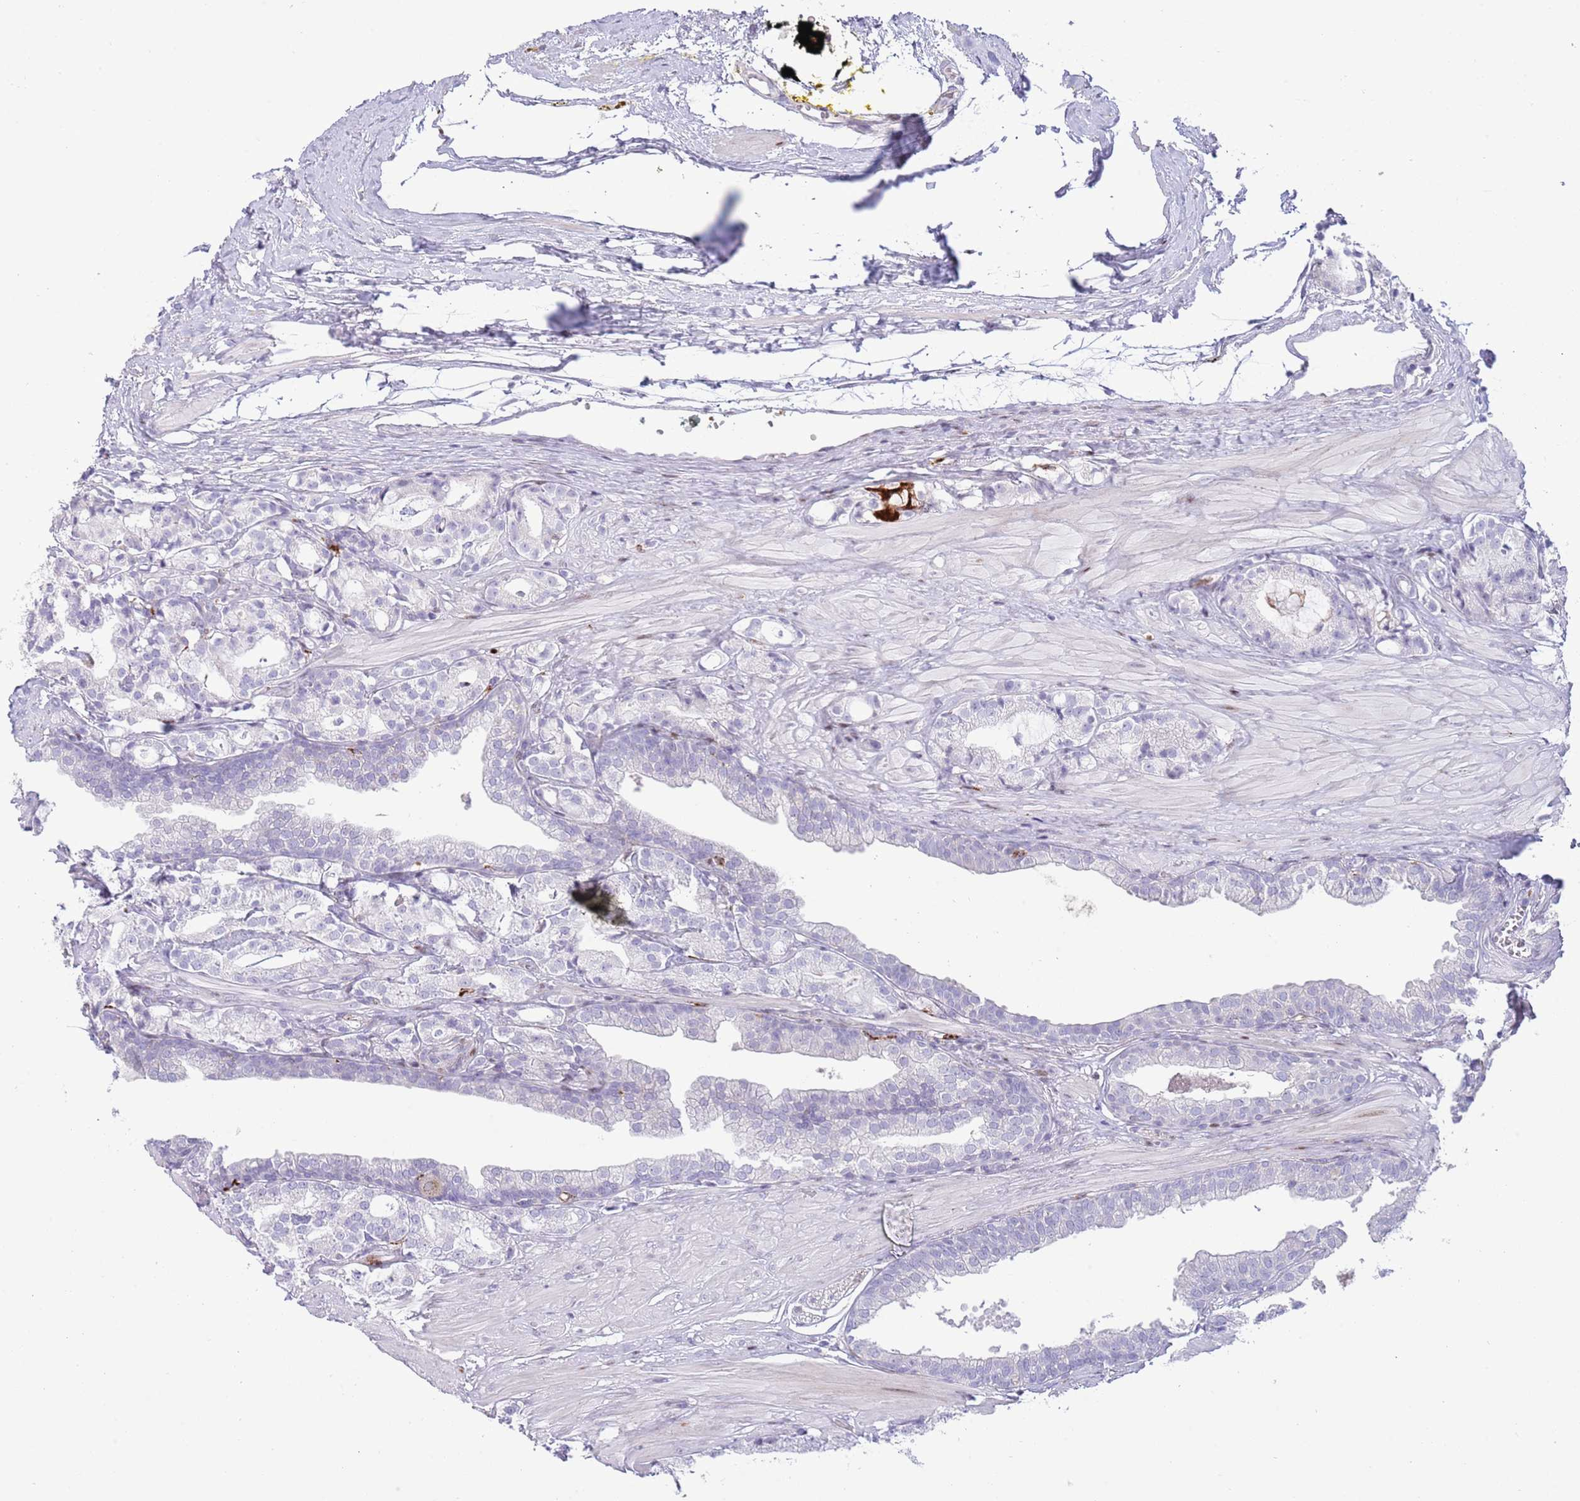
{"staining": {"intensity": "negative", "quantity": "none", "location": "none"}, "tissue": "prostate cancer", "cell_type": "Tumor cells", "image_type": "cancer", "snomed": [{"axis": "morphology", "description": "Adenocarcinoma, High grade"}, {"axis": "topography", "description": "Prostate"}], "caption": "Immunohistochemistry image of human prostate cancer (high-grade adenocarcinoma) stained for a protein (brown), which shows no expression in tumor cells. (Stains: DAB IHC with hematoxylin counter stain, Microscopy: brightfield microscopy at high magnification).", "gene": "ANO8", "patient": {"sex": "male", "age": 71}}